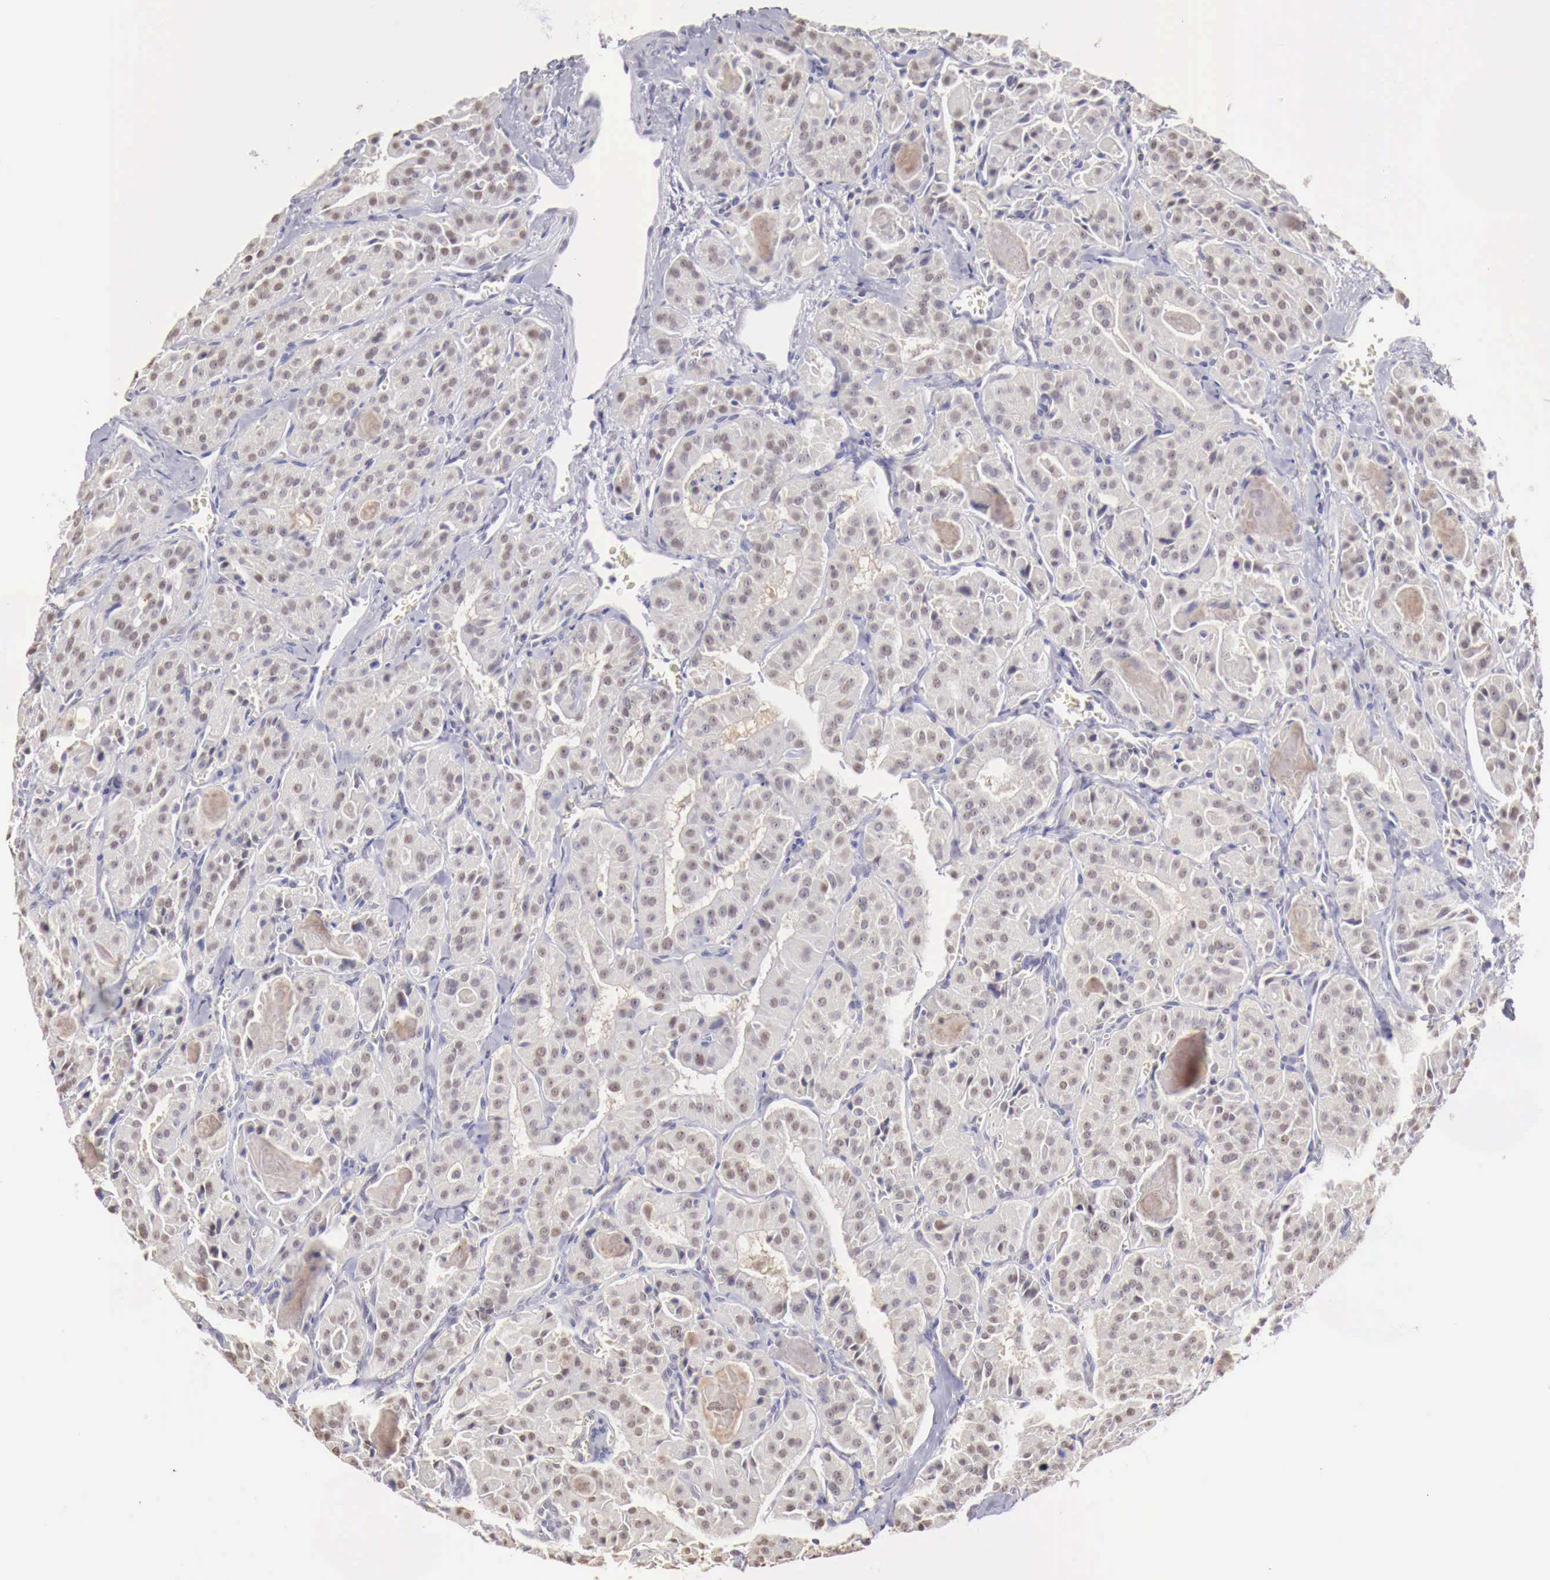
{"staining": {"intensity": "weak", "quantity": "25%-75%", "location": "nuclear"}, "tissue": "thyroid cancer", "cell_type": "Tumor cells", "image_type": "cancer", "snomed": [{"axis": "morphology", "description": "Carcinoma, NOS"}, {"axis": "topography", "description": "Thyroid gland"}], "caption": "Protein staining displays weak nuclear positivity in approximately 25%-75% of tumor cells in carcinoma (thyroid).", "gene": "UBA1", "patient": {"sex": "male", "age": 76}}